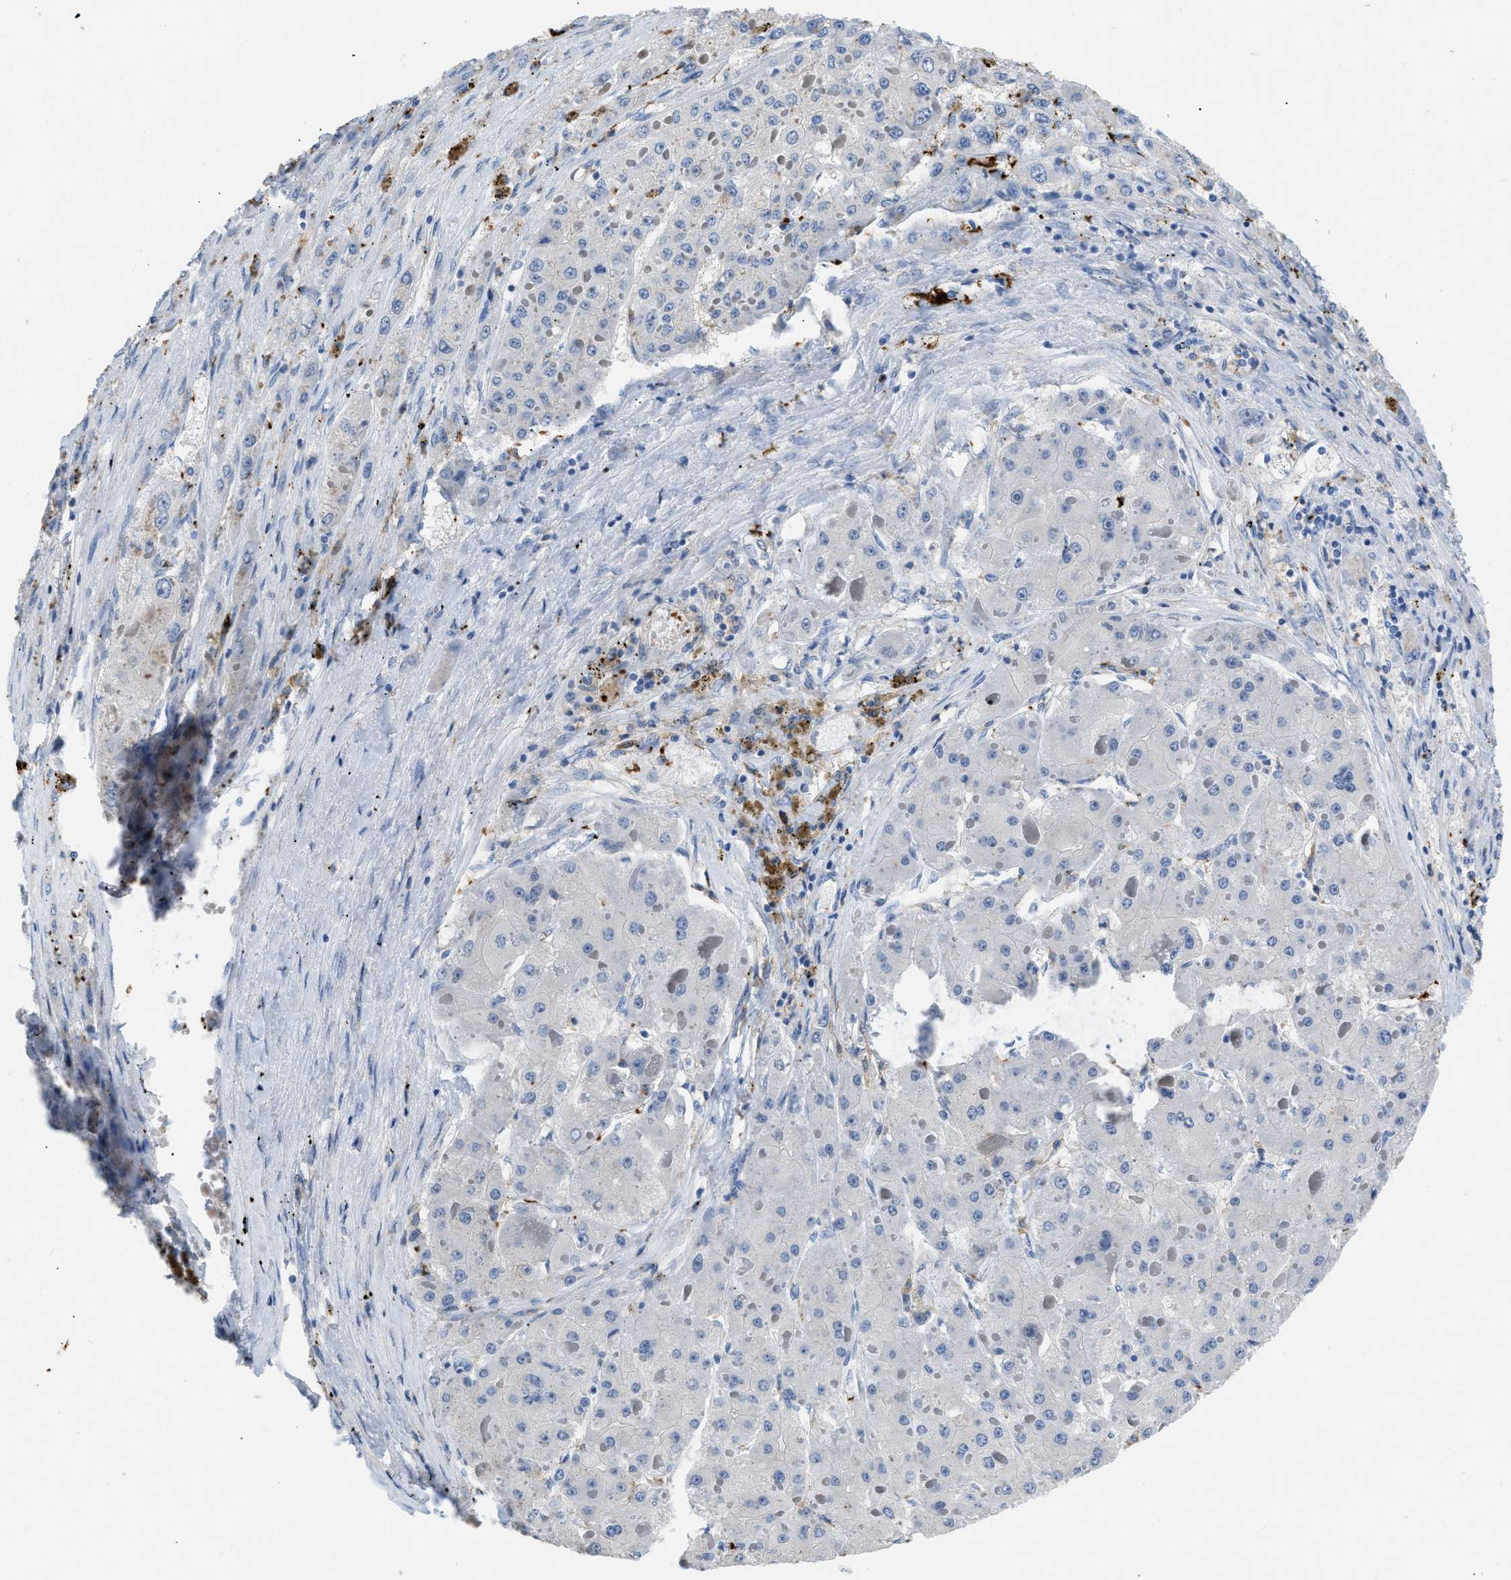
{"staining": {"intensity": "negative", "quantity": "none", "location": "none"}, "tissue": "liver cancer", "cell_type": "Tumor cells", "image_type": "cancer", "snomed": [{"axis": "morphology", "description": "Carcinoma, Hepatocellular, NOS"}, {"axis": "topography", "description": "Liver"}], "caption": "Liver hepatocellular carcinoma stained for a protein using IHC exhibits no expression tumor cells.", "gene": "FGF18", "patient": {"sex": "female", "age": 73}}